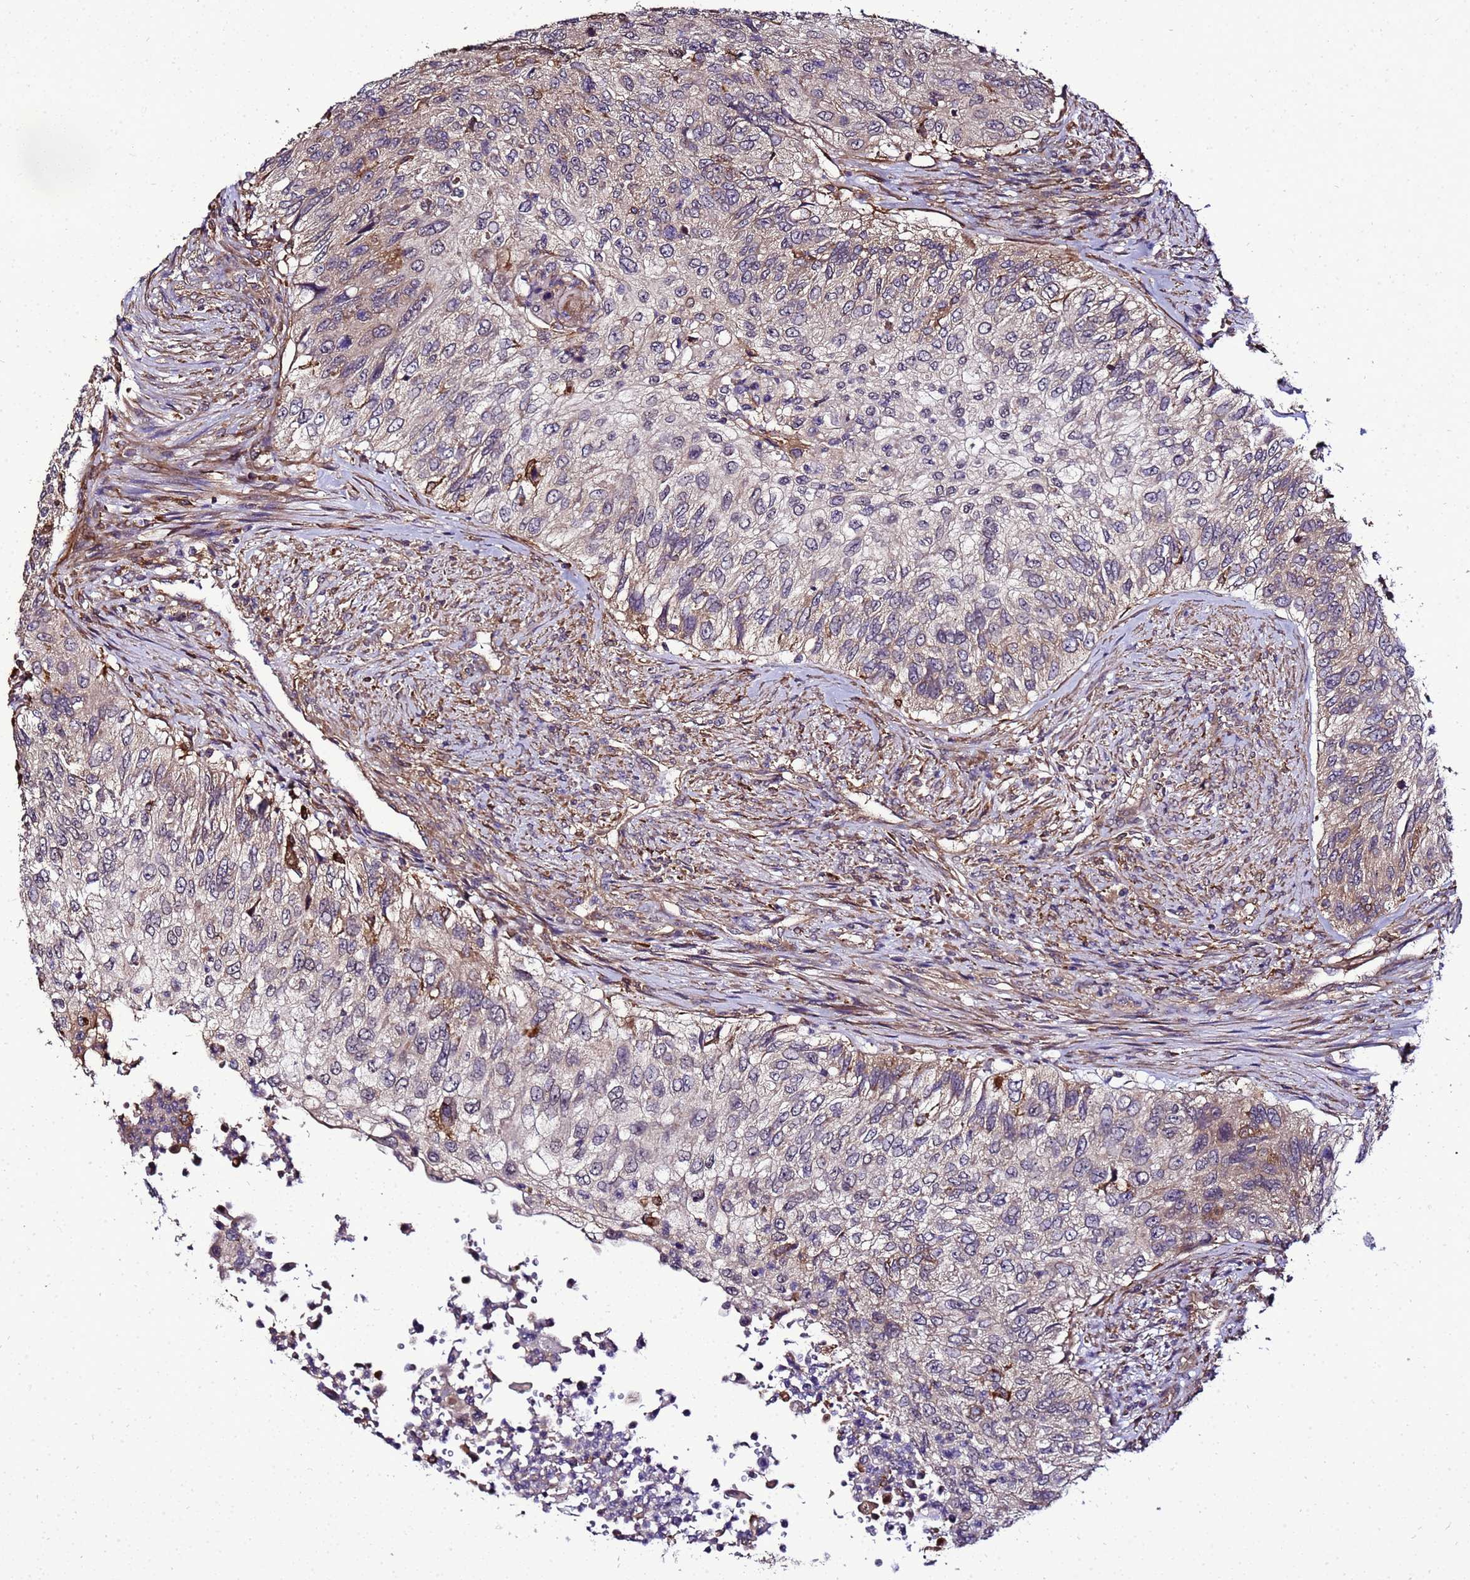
{"staining": {"intensity": "moderate", "quantity": "<25%", "location": "cytoplasmic/membranous"}, "tissue": "urothelial cancer", "cell_type": "Tumor cells", "image_type": "cancer", "snomed": [{"axis": "morphology", "description": "Urothelial carcinoma, High grade"}, {"axis": "topography", "description": "Urinary bladder"}], "caption": "This photomicrograph demonstrates immunohistochemistry (IHC) staining of human urothelial cancer, with low moderate cytoplasmic/membranous expression in about <25% of tumor cells.", "gene": "TRABD", "patient": {"sex": "female", "age": 60}}